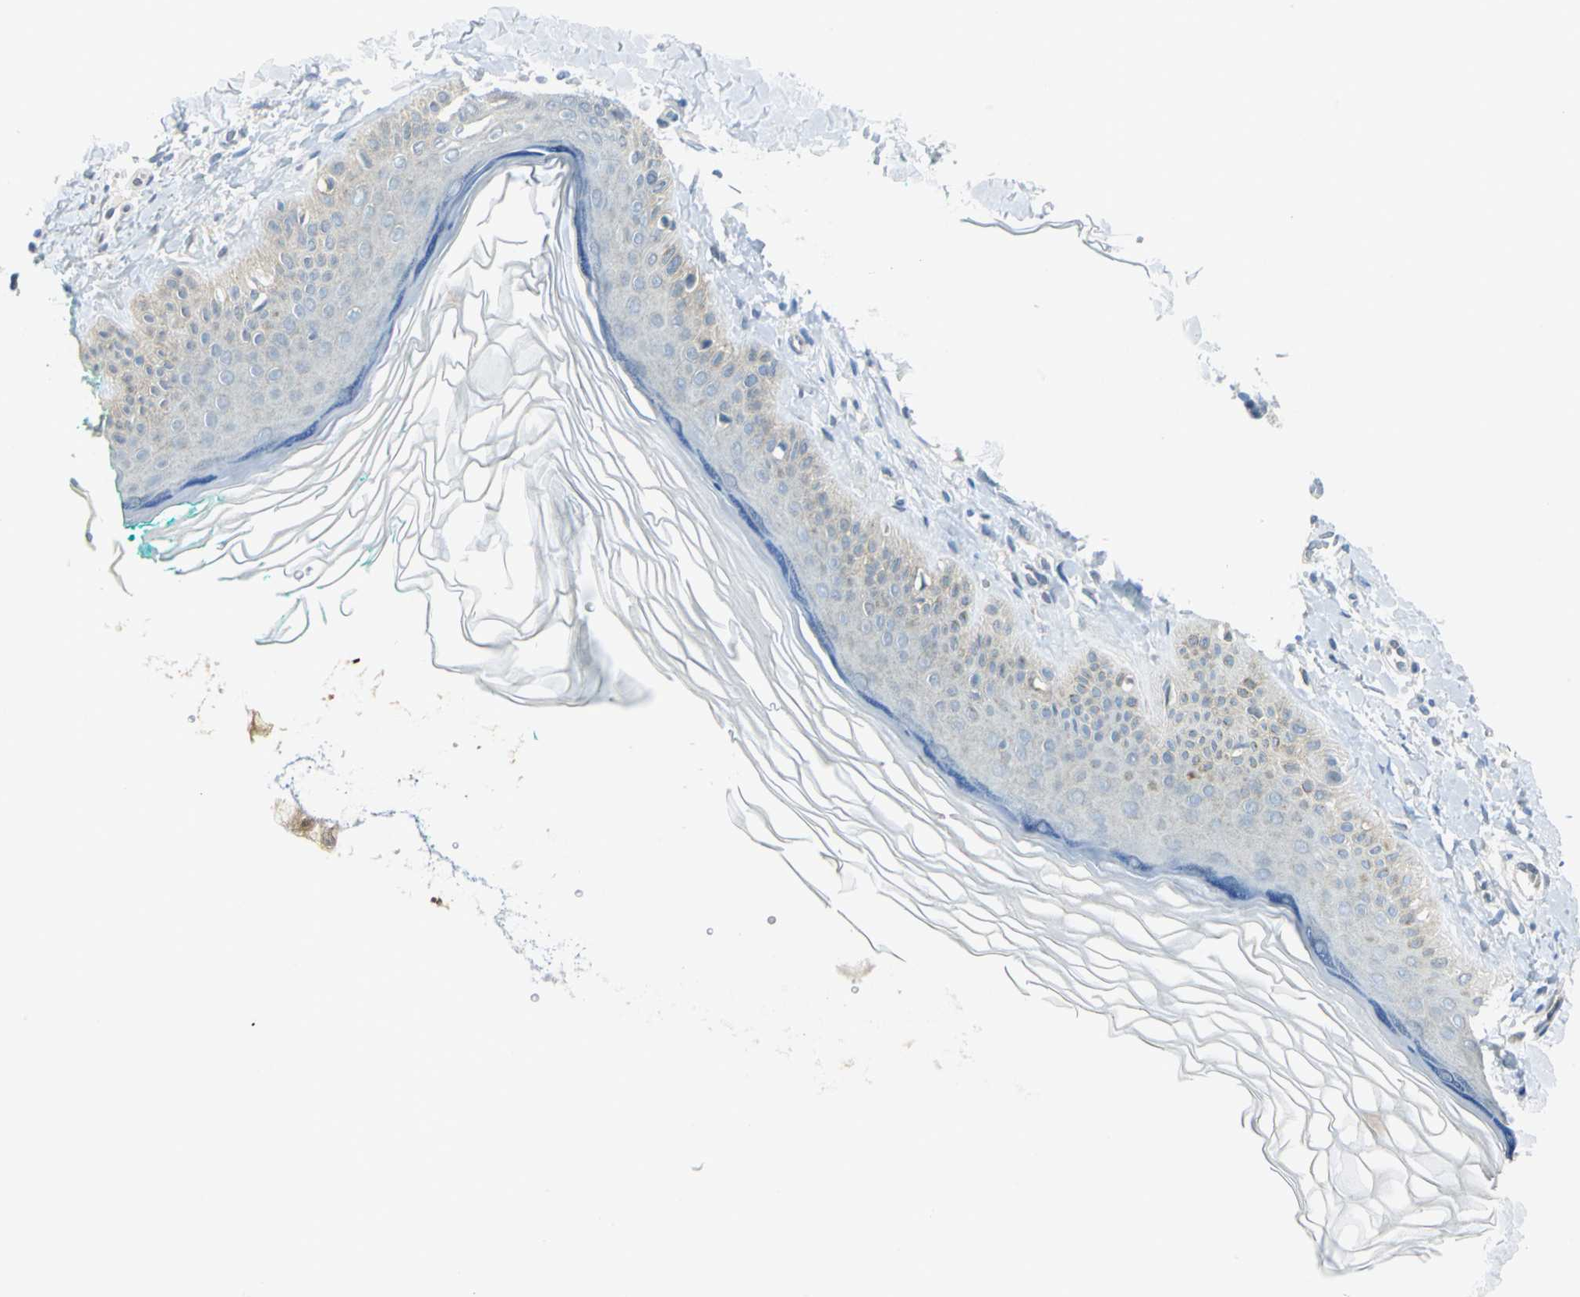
{"staining": {"intensity": "negative", "quantity": "none", "location": "none"}, "tissue": "skin", "cell_type": "Fibroblasts", "image_type": "normal", "snomed": [{"axis": "morphology", "description": "Normal tissue, NOS"}, {"axis": "topography", "description": "Skin"}], "caption": "Immunohistochemistry (IHC) photomicrograph of unremarkable skin stained for a protein (brown), which displays no positivity in fibroblasts.", "gene": "ALDOA", "patient": {"sex": "male", "age": 71}}